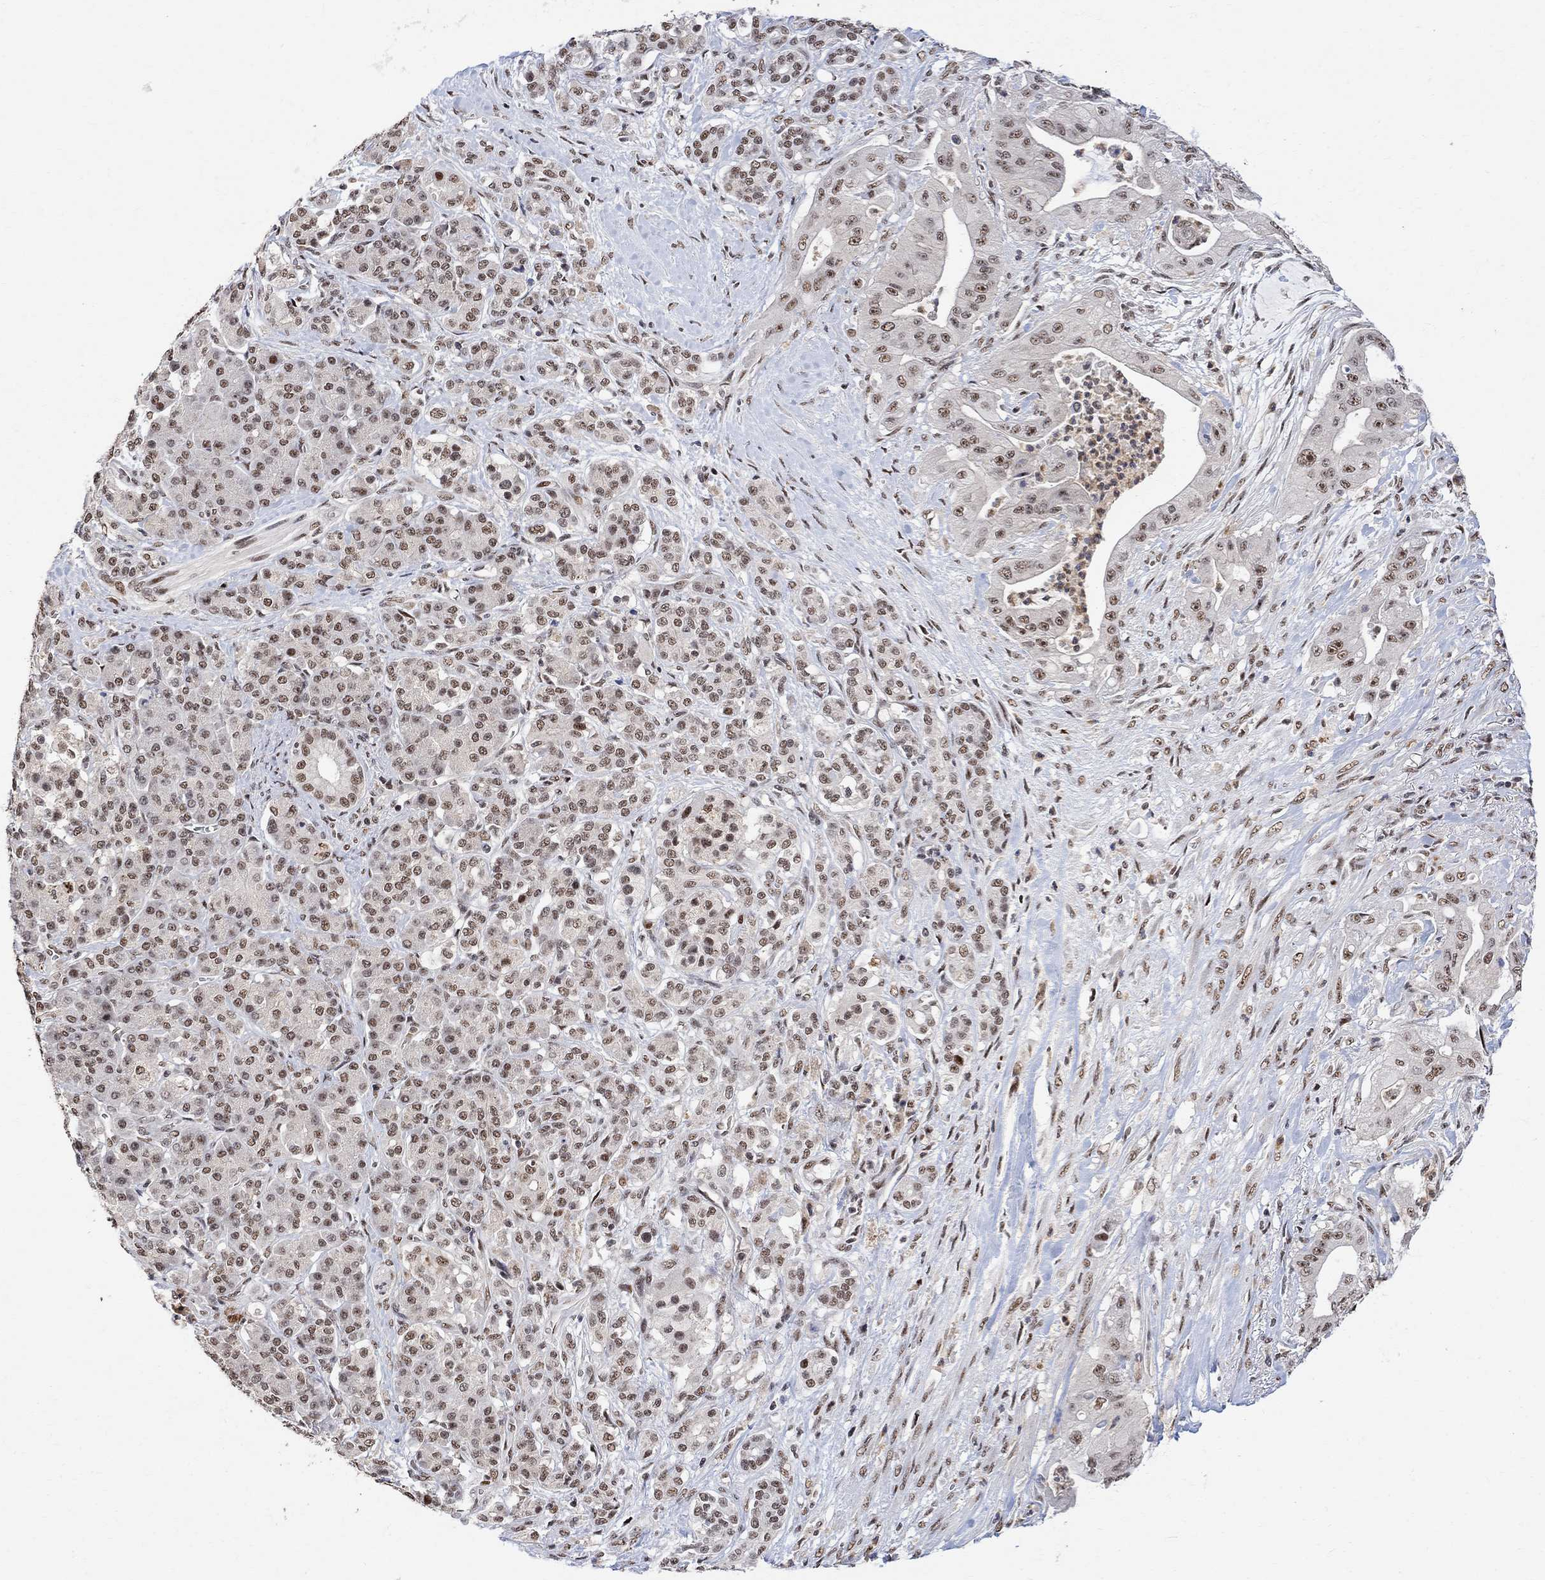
{"staining": {"intensity": "moderate", "quantity": "<25%", "location": "nuclear"}, "tissue": "pancreatic cancer", "cell_type": "Tumor cells", "image_type": "cancer", "snomed": [{"axis": "morphology", "description": "Normal tissue, NOS"}, {"axis": "morphology", "description": "Inflammation, NOS"}, {"axis": "morphology", "description": "Adenocarcinoma, NOS"}, {"axis": "topography", "description": "Pancreas"}], "caption": "Immunohistochemistry of adenocarcinoma (pancreatic) shows low levels of moderate nuclear staining in approximately <25% of tumor cells.", "gene": "E4F1", "patient": {"sex": "male", "age": 57}}